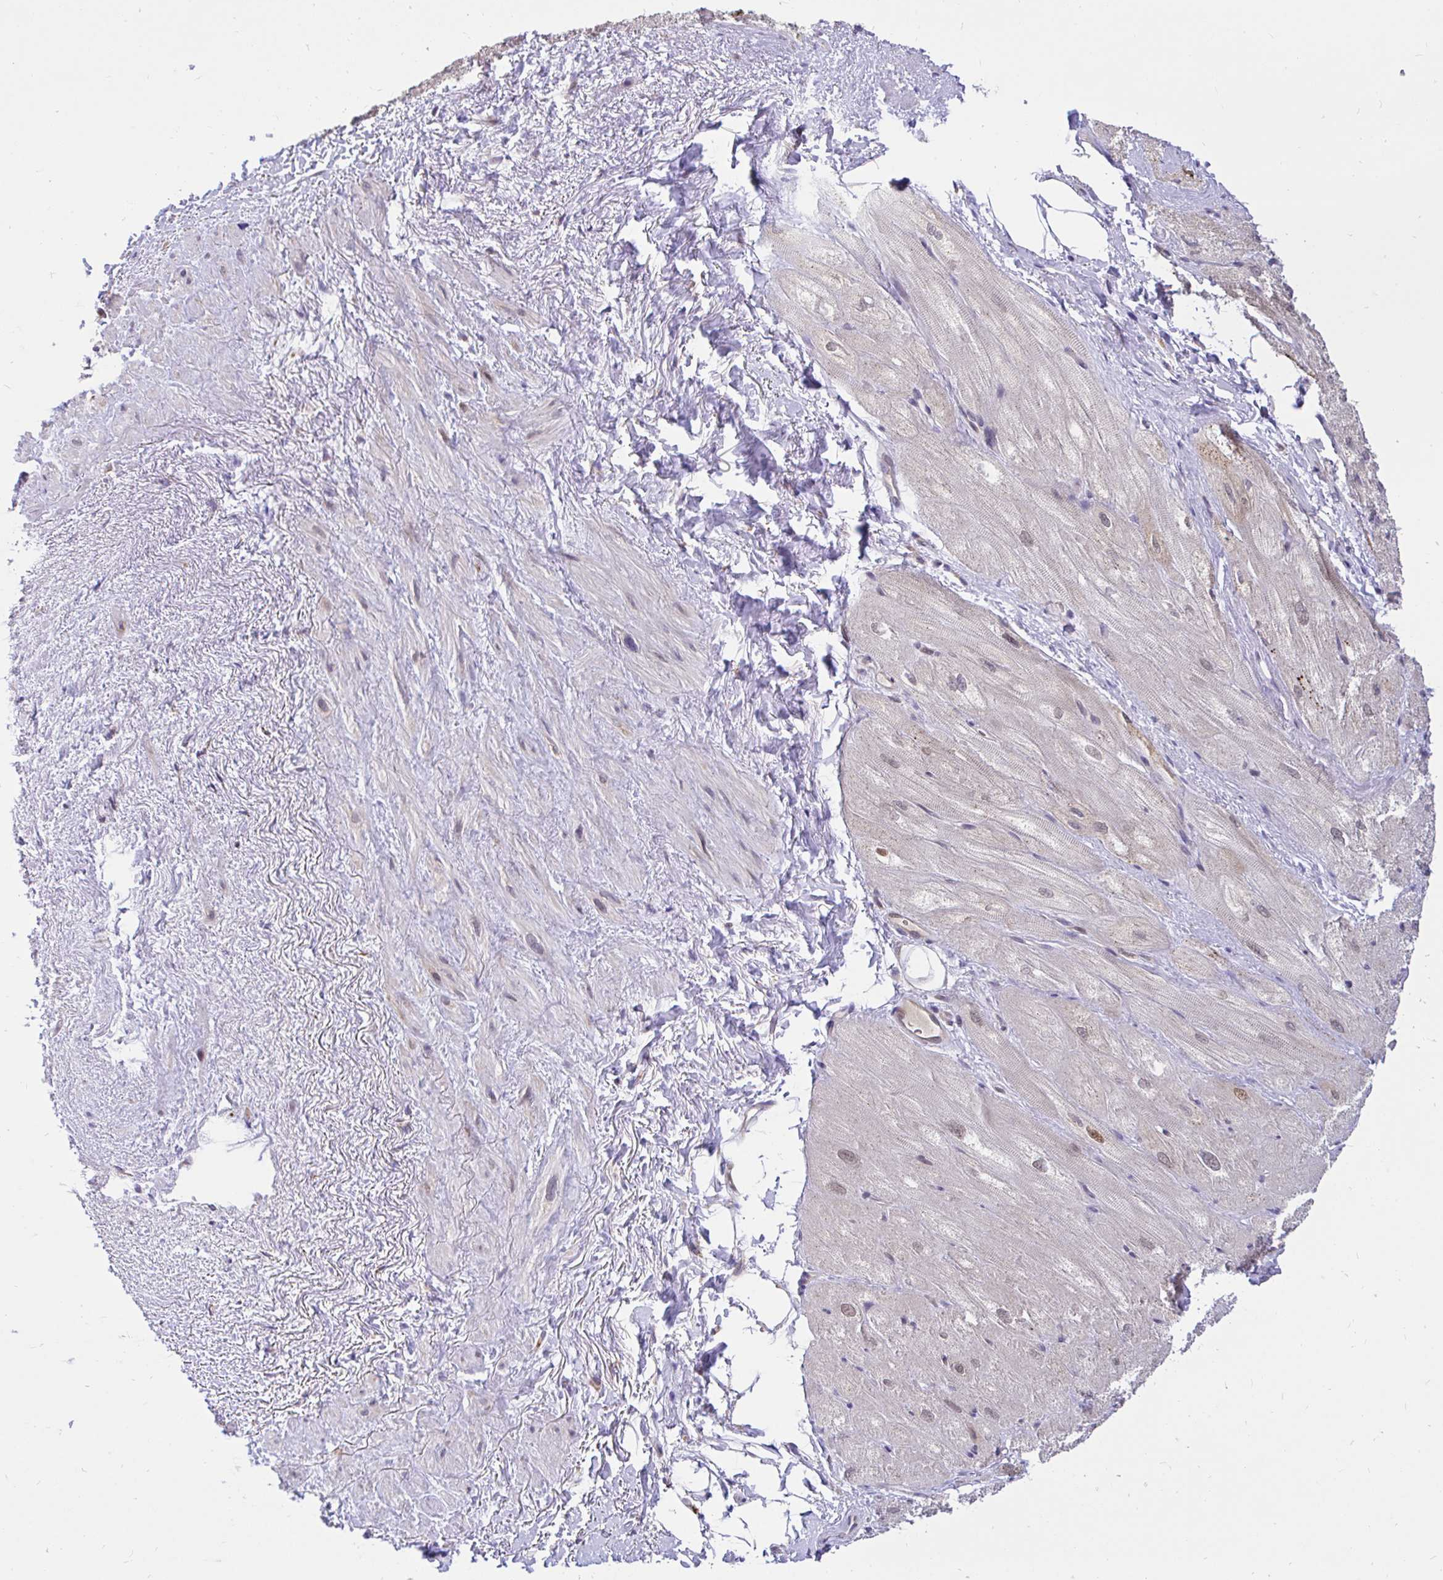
{"staining": {"intensity": "moderate", "quantity": "25%-75%", "location": "cytoplasmic/membranous,nuclear"}, "tissue": "heart muscle", "cell_type": "Cardiomyocytes", "image_type": "normal", "snomed": [{"axis": "morphology", "description": "Normal tissue, NOS"}, {"axis": "topography", "description": "Heart"}], "caption": "The photomicrograph reveals staining of unremarkable heart muscle, revealing moderate cytoplasmic/membranous,nuclear protein staining (brown color) within cardiomyocytes. The protein is stained brown, and the nuclei are stained in blue (DAB (3,3'-diaminobenzidine) IHC with brightfield microscopy, high magnification).", "gene": "NAALAD2", "patient": {"sex": "male", "age": 62}}